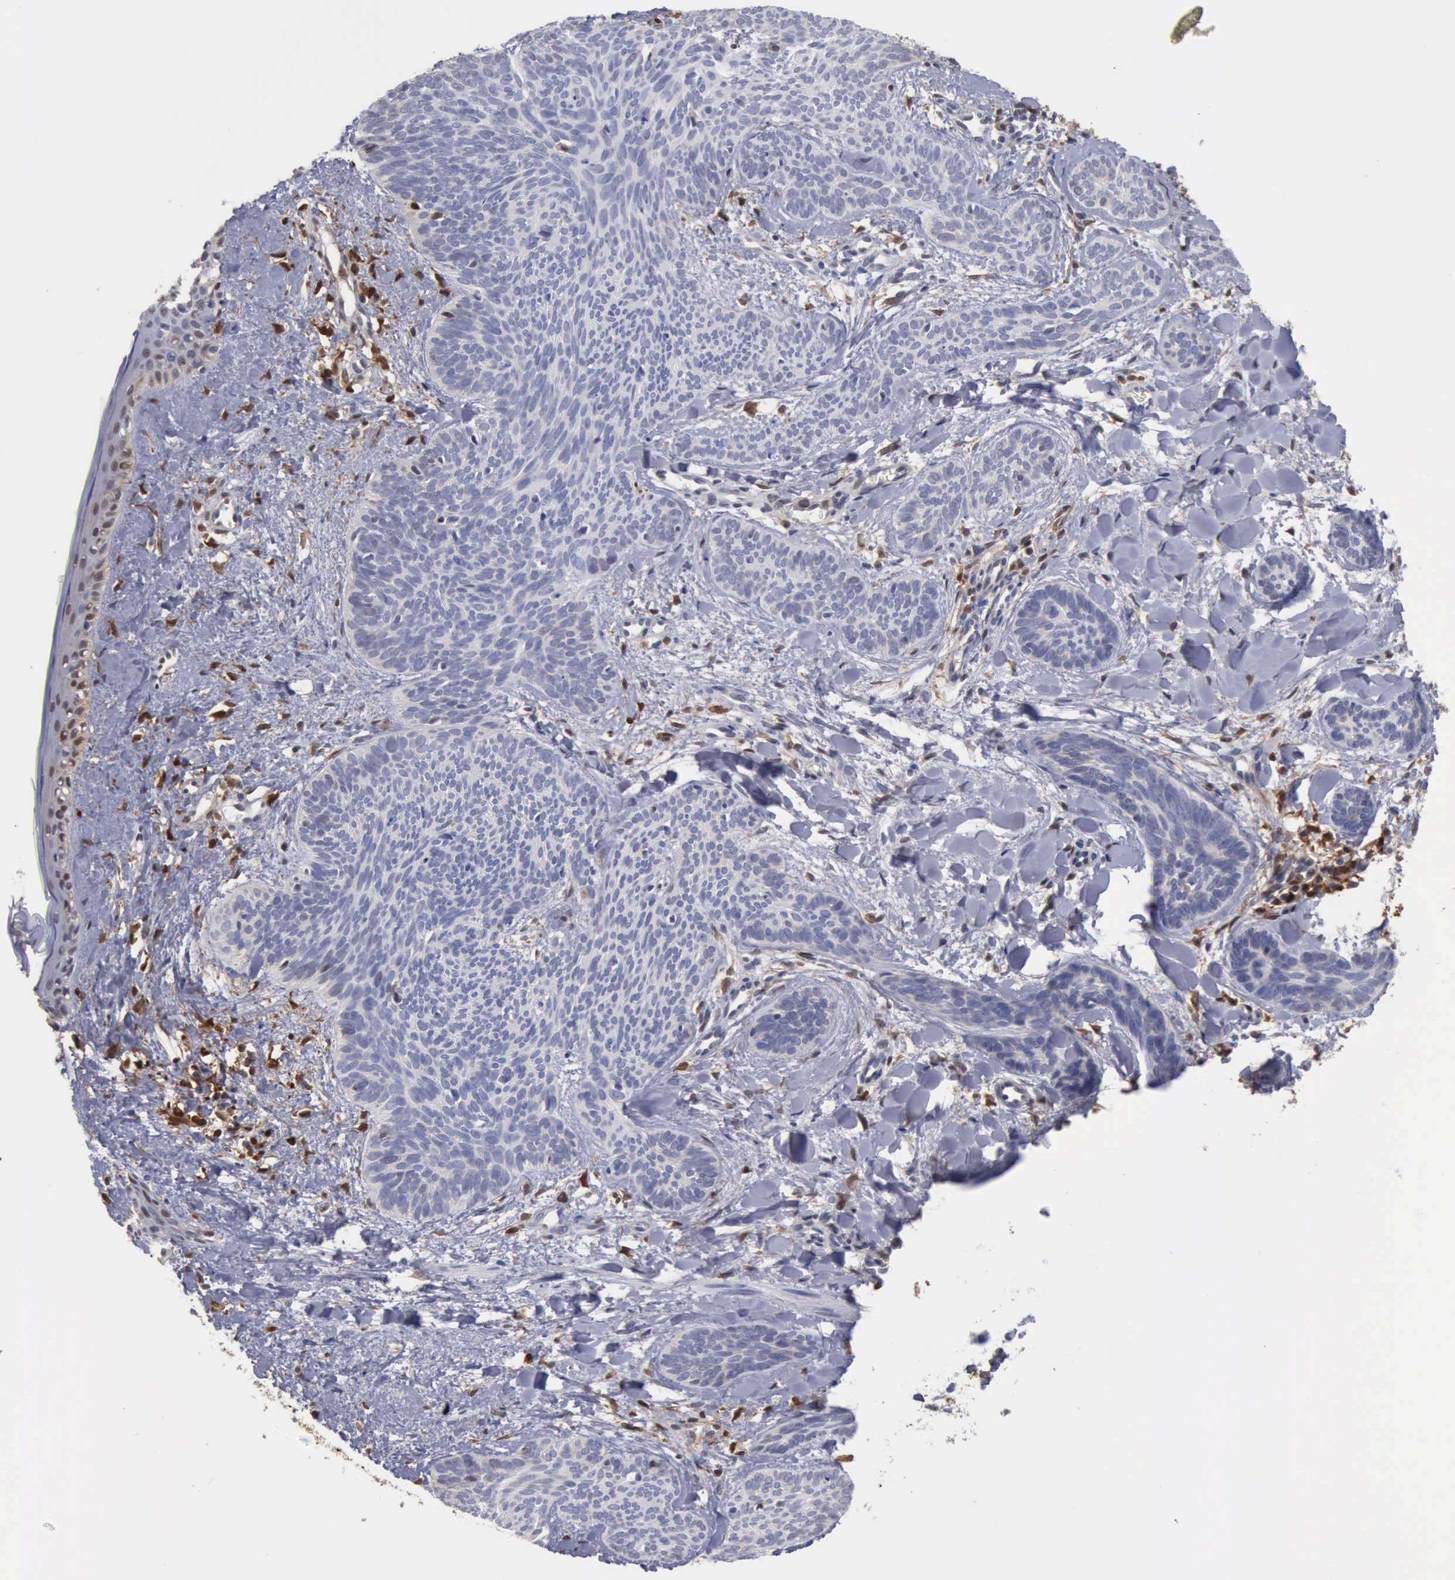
{"staining": {"intensity": "negative", "quantity": "none", "location": "none"}, "tissue": "skin cancer", "cell_type": "Tumor cells", "image_type": "cancer", "snomed": [{"axis": "morphology", "description": "Basal cell carcinoma"}, {"axis": "topography", "description": "Skin"}], "caption": "Tumor cells are negative for brown protein staining in skin basal cell carcinoma. Brightfield microscopy of IHC stained with DAB (3,3'-diaminobenzidine) (brown) and hematoxylin (blue), captured at high magnification.", "gene": "STAT1", "patient": {"sex": "female", "age": 81}}